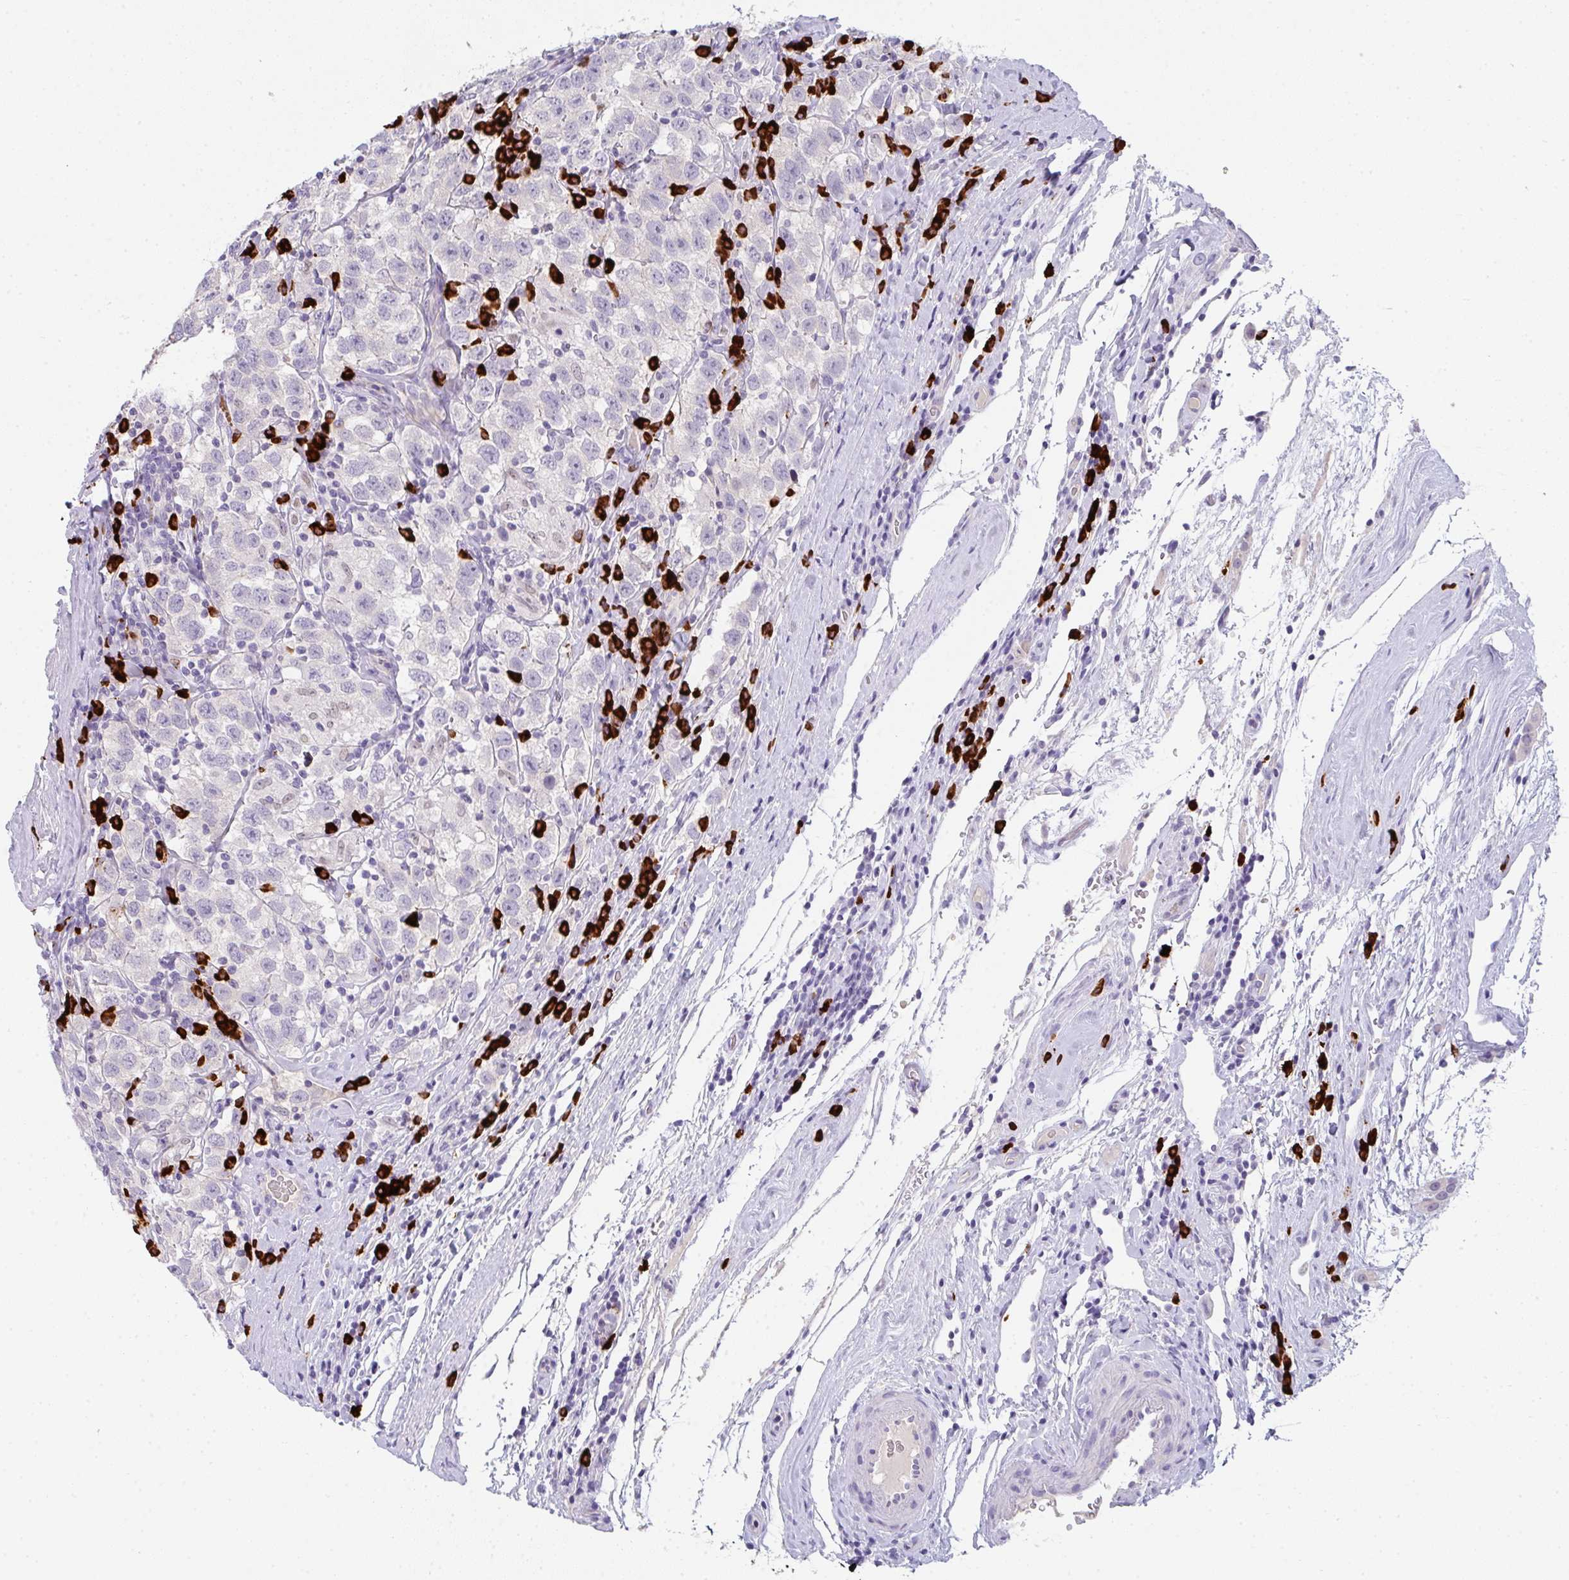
{"staining": {"intensity": "negative", "quantity": "none", "location": "none"}, "tissue": "testis cancer", "cell_type": "Tumor cells", "image_type": "cancer", "snomed": [{"axis": "morphology", "description": "Seminoma, NOS"}, {"axis": "topography", "description": "Testis"}], "caption": "Testis cancer stained for a protein using IHC reveals no expression tumor cells.", "gene": "CACNA1S", "patient": {"sex": "male", "age": 41}}